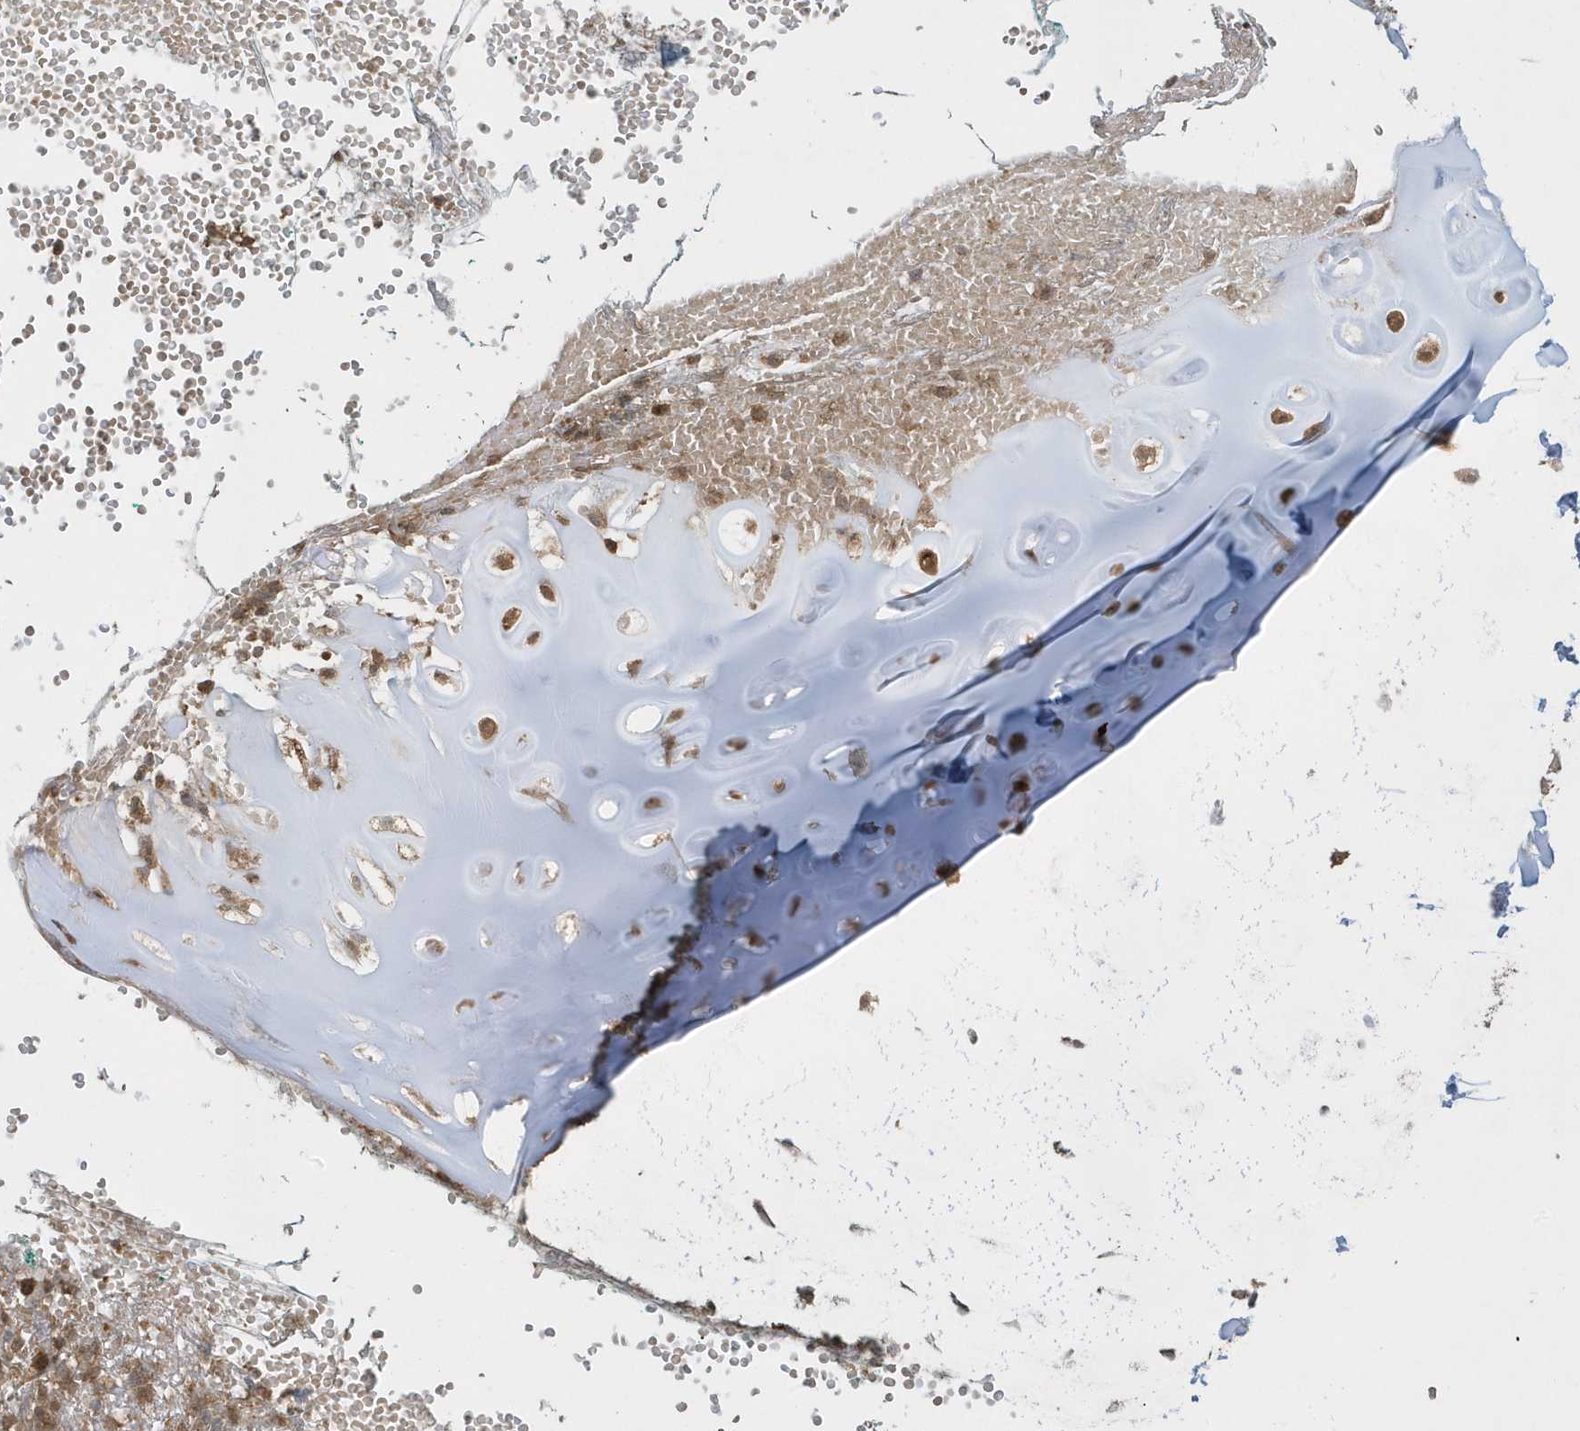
{"staining": {"intensity": "moderate", "quantity": ">75%", "location": "cytoplasmic/membranous,nuclear"}, "tissue": "soft tissue", "cell_type": "Chondrocytes", "image_type": "normal", "snomed": [{"axis": "morphology", "description": "Normal tissue, NOS"}, {"axis": "morphology", "description": "Basal cell carcinoma"}, {"axis": "topography", "description": "Cartilage tissue"}, {"axis": "topography", "description": "Nasopharynx"}, {"axis": "topography", "description": "Oral tissue"}], "caption": "Immunohistochemical staining of normal human soft tissue demonstrates moderate cytoplasmic/membranous,nuclear protein staining in approximately >75% of chondrocytes.", "gene": "STAMBP", "patient": {"sex": "female", "age": 77}}